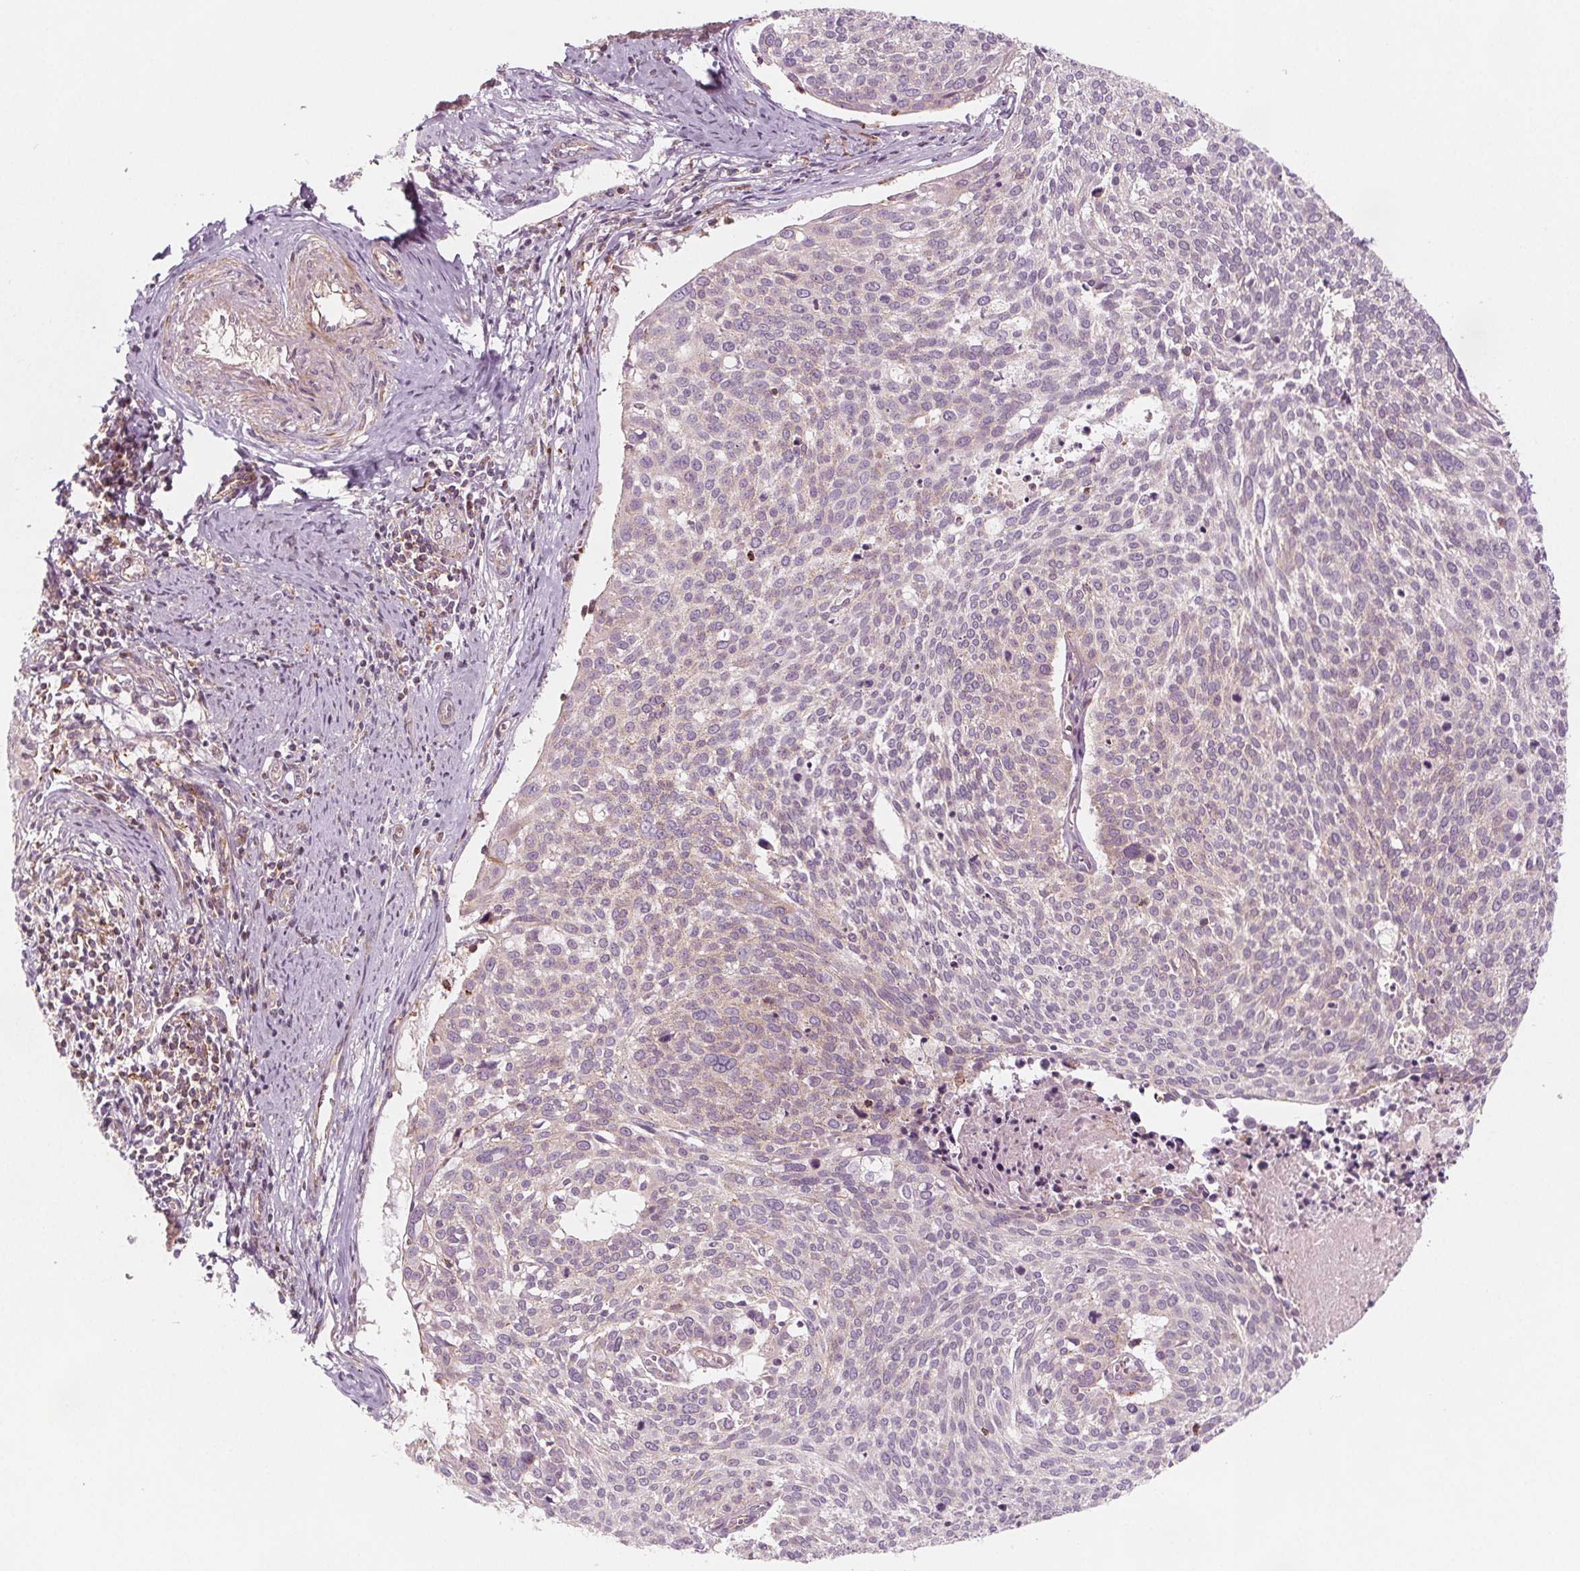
{"staining": {"intensity": "negative", "quantity": "none", "location": "none"}, "tissue": "cervical cancer", "cell_type": "Tumor cells", "image_type": "cancer", "snomed": [{"axis": "morphology", "description": "Squamous cell carcinoma, NOS"}, {"axis": "topography", "description": "Cervix"}], "caption": "Tumor cells are negative for brown protein staining in cervical squamous cell carcinoma.", "gene": "ADAM33", "patient": {"sex": "female", "age": 39}}